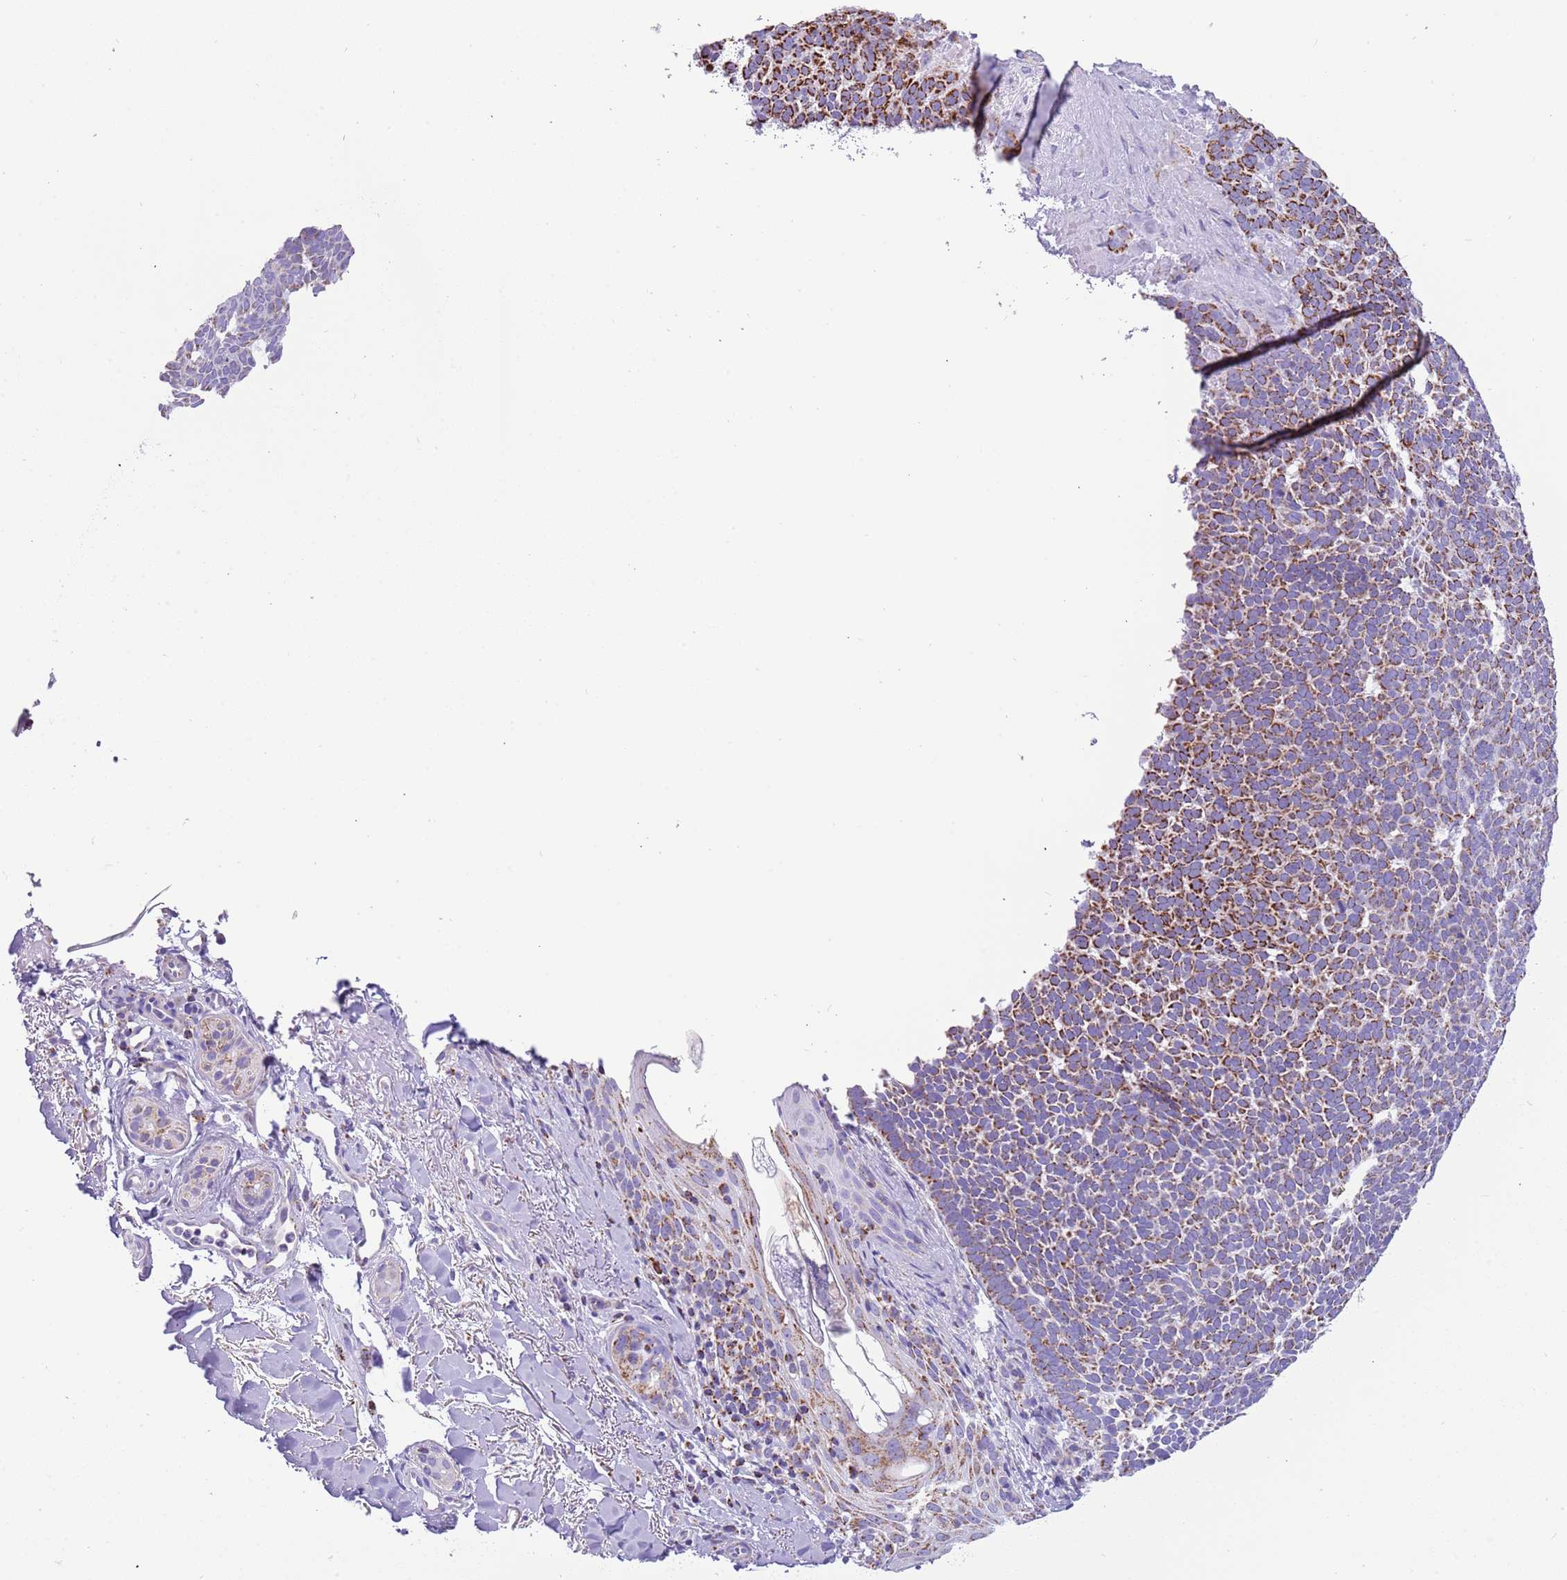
{"staining": {"intensity": "moderate", "quantity": "25%-75%", "location": "cytoplasmic/membranous"}, "tissue": "skin cancer", "cell_type": "Tumor cells", "image_type": "cancer", "snomed": [{"axis": "morphology", "description": "Basal cell carcinoma"}, {"axis": "topography", "description": "Skin"}], "caption": "The histopathology image exhibits staining of skin basal cell carcinoma, revealing moderate cytoplasmic/membranous protein staining (brown color) within tumor cells. (Brightfield microscopy of DAB IHC at high magnification).", "gene": "SUCLG2", "patient": {"sex": "female", "age": 77}}